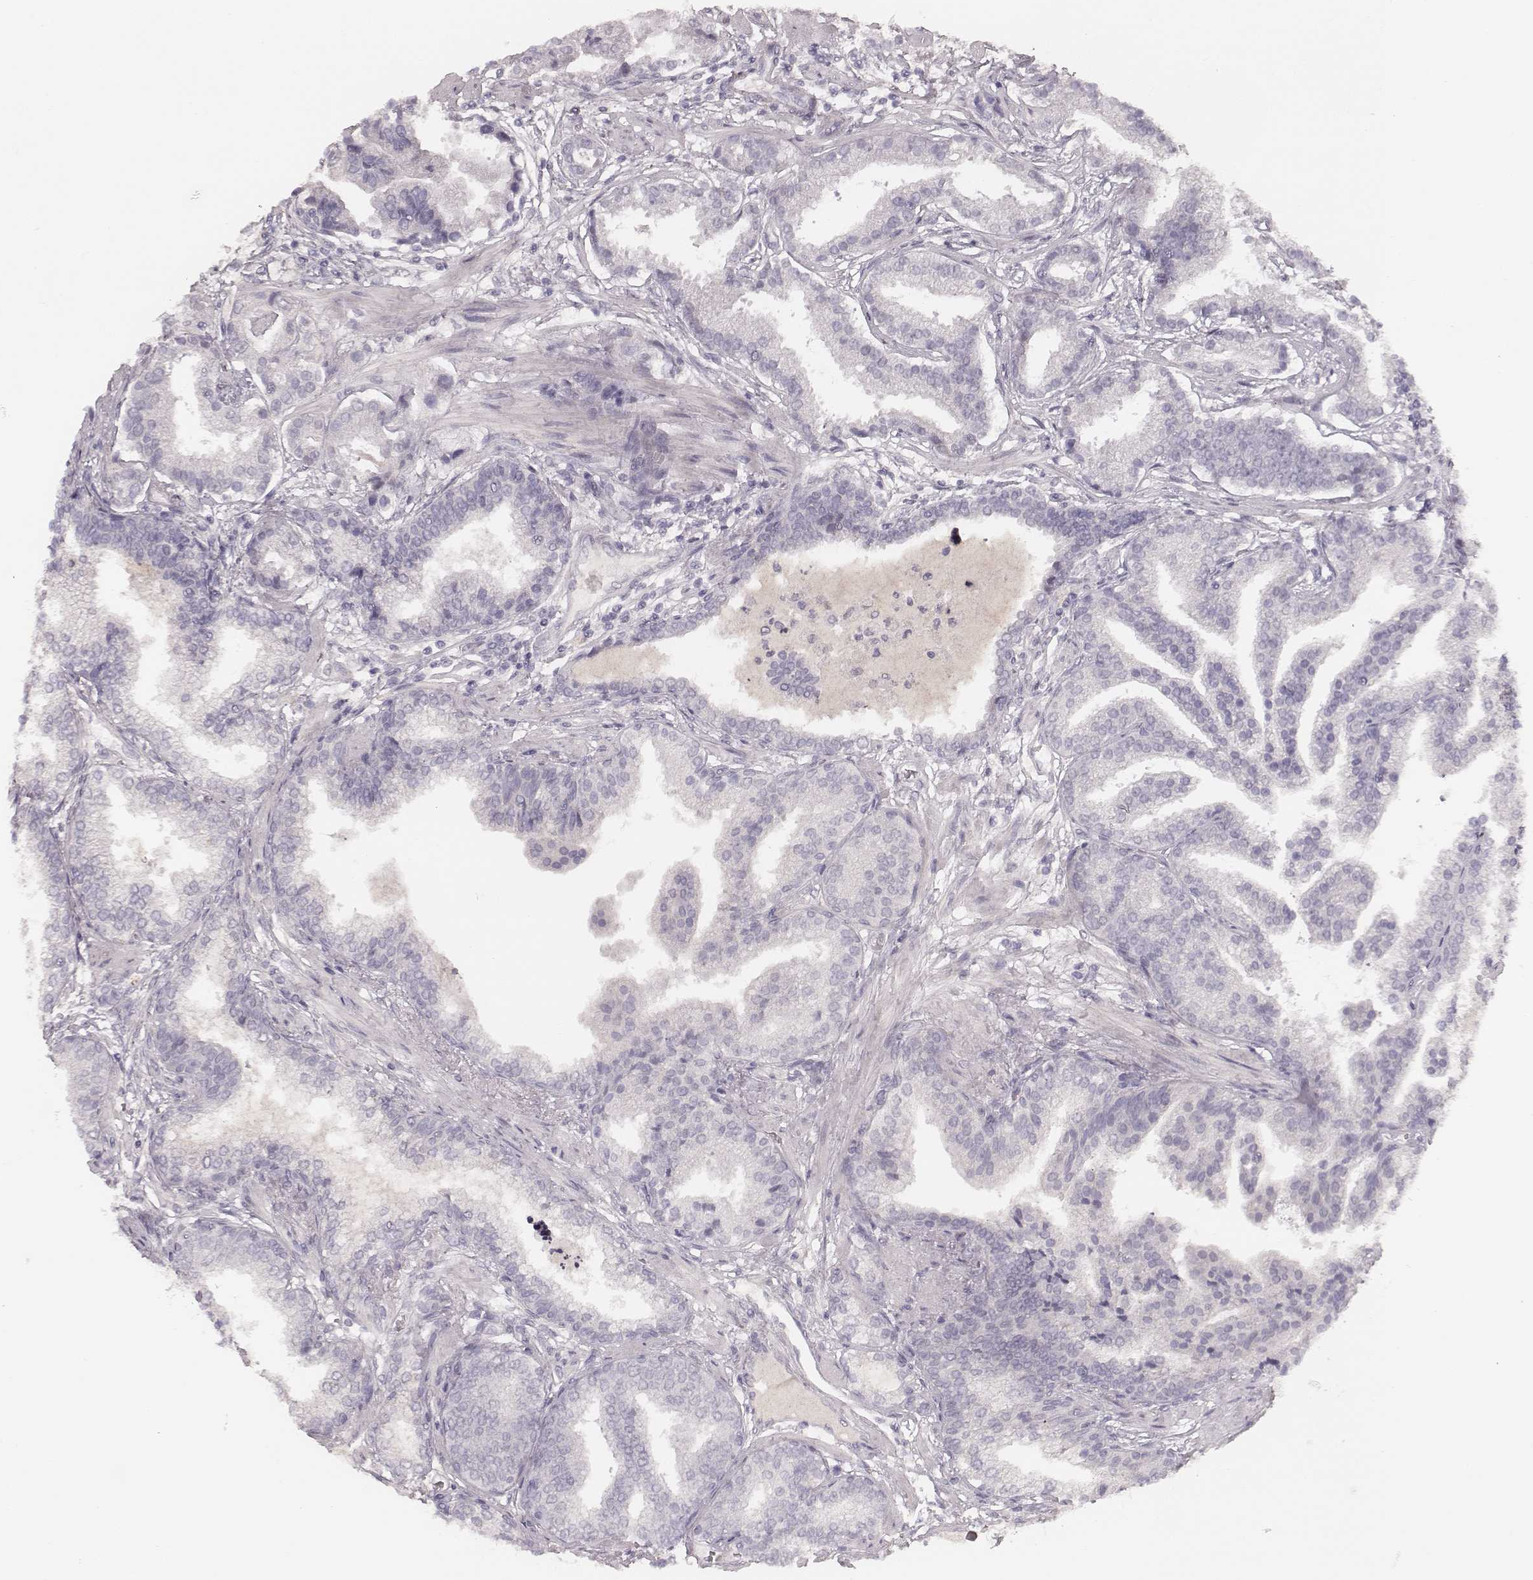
{"staining": {"intensity": "negative", "quantity": "none", "location": "none"}, "tissue": "prostate cancer", "cell_type": "Tumor cells", "image_type": "cancer", "snomed": [{"axis": "morphology", "description": "Adenocarcinoma, NOS"}, {"axis": "topography", "description": "Prostate"}], "caption": "Protein analysis of adenocarcinoma (prostate) reveals no significant positivity in tumor cells.", "gene": "LY6K", "patient": {"sex": "male", "age": 64}}